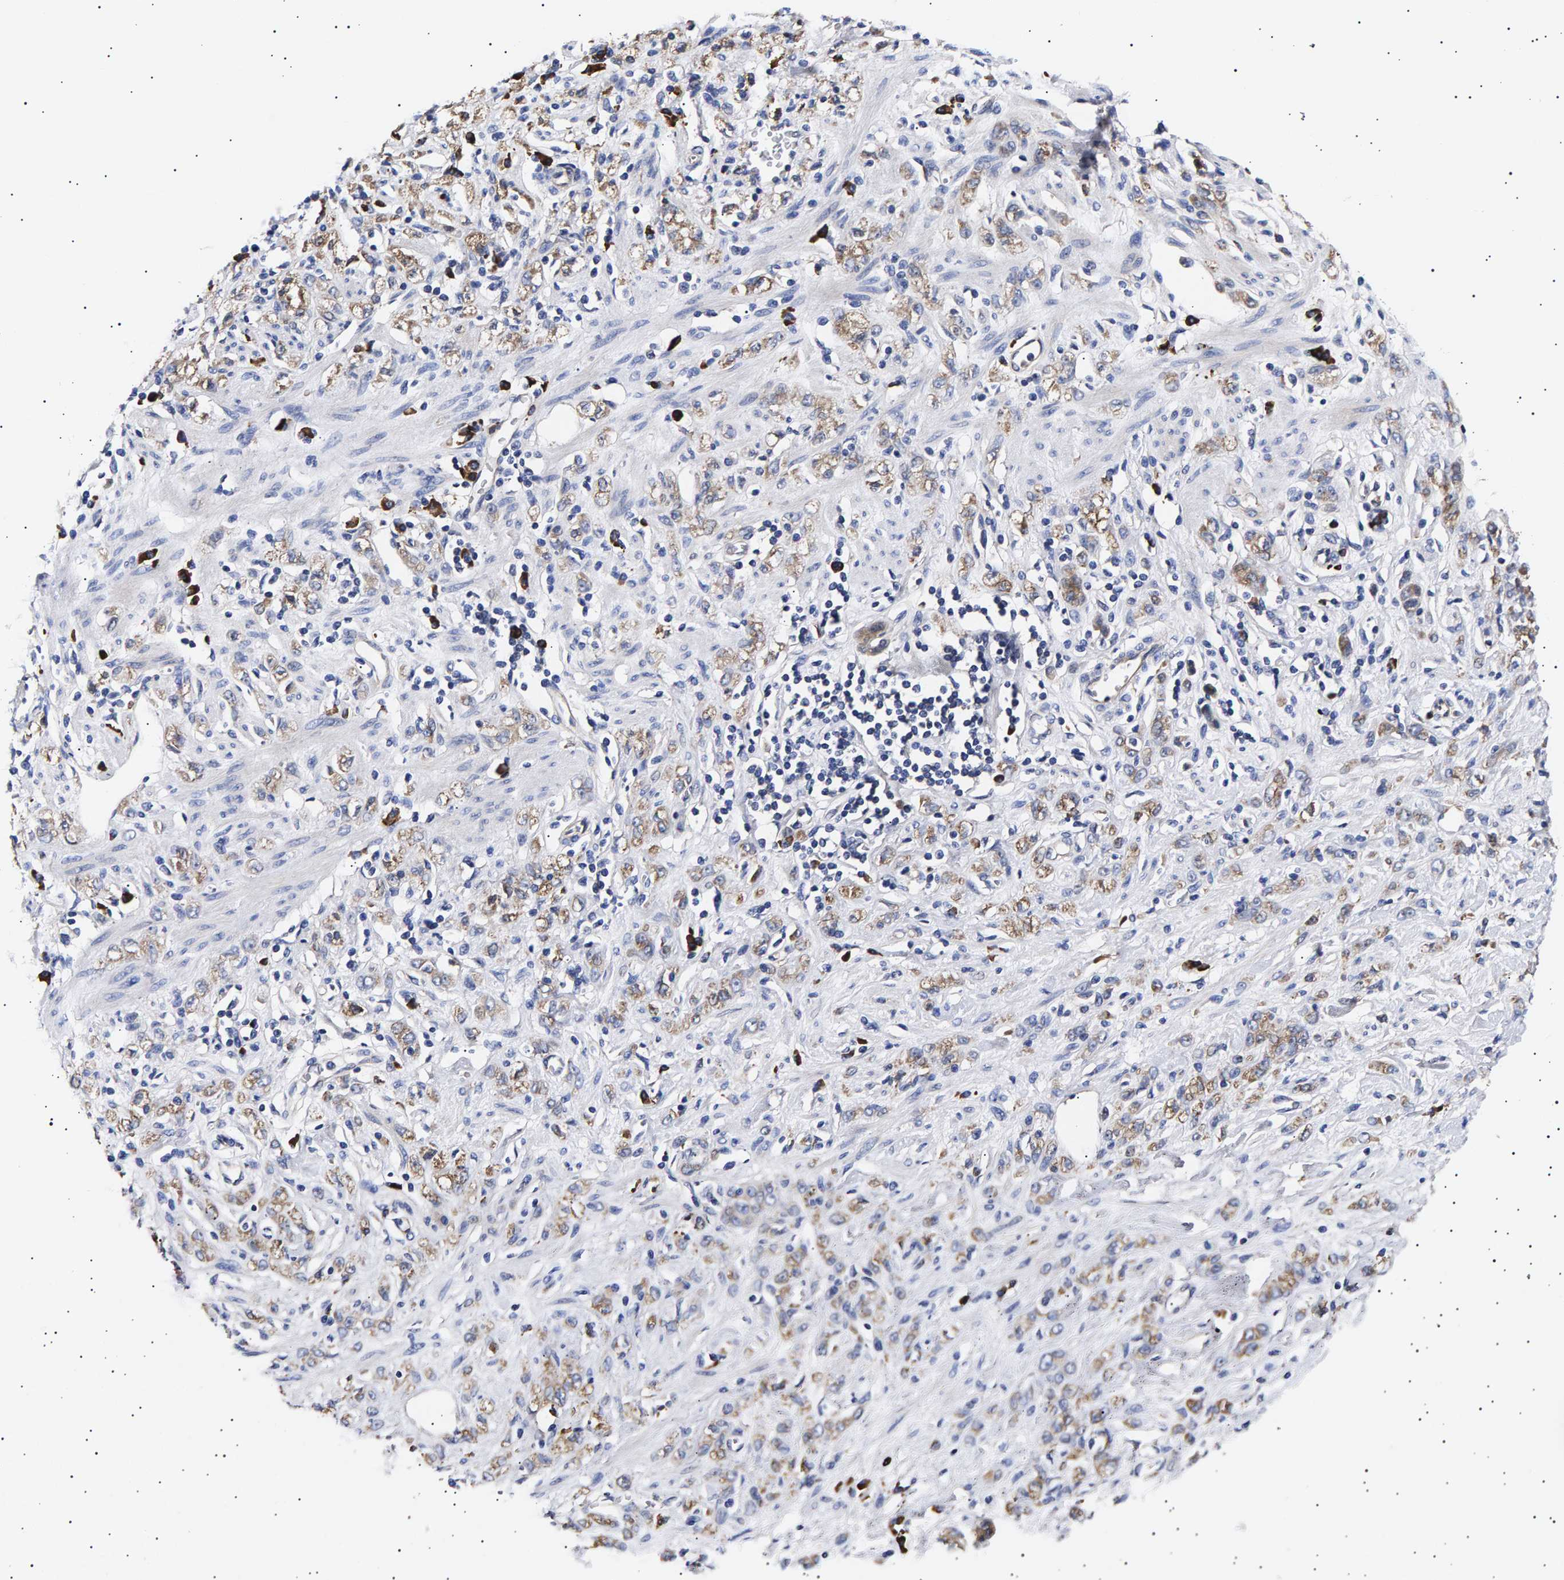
{"staining": {"intensity": "weak", "quantity": "25%-75%", "location": "cytoplasmic/membranous"}, "tissue": "stomach cancer", "cell_type": "Tumor cells", "image_type": "cancer", "snomed": [{"axis": "morphology", "description": "Normal tissue, NOS"}, {"axis": "morphology", "description": "Adenocarcinoma, NOS"}, {"axis": "topography", "description": "Stomach"}], "caption": "Immunohistochemical staining of stomach adenocarcinoma demonstrates weak cytoplasmic/membranous protein positivity in about 25%-75% of tumor cells. (Brightfield microscopy of DAB IHC at high magnification).", "gene": "ANKRD40", "patient": {"sex": "male", "age": 82}}